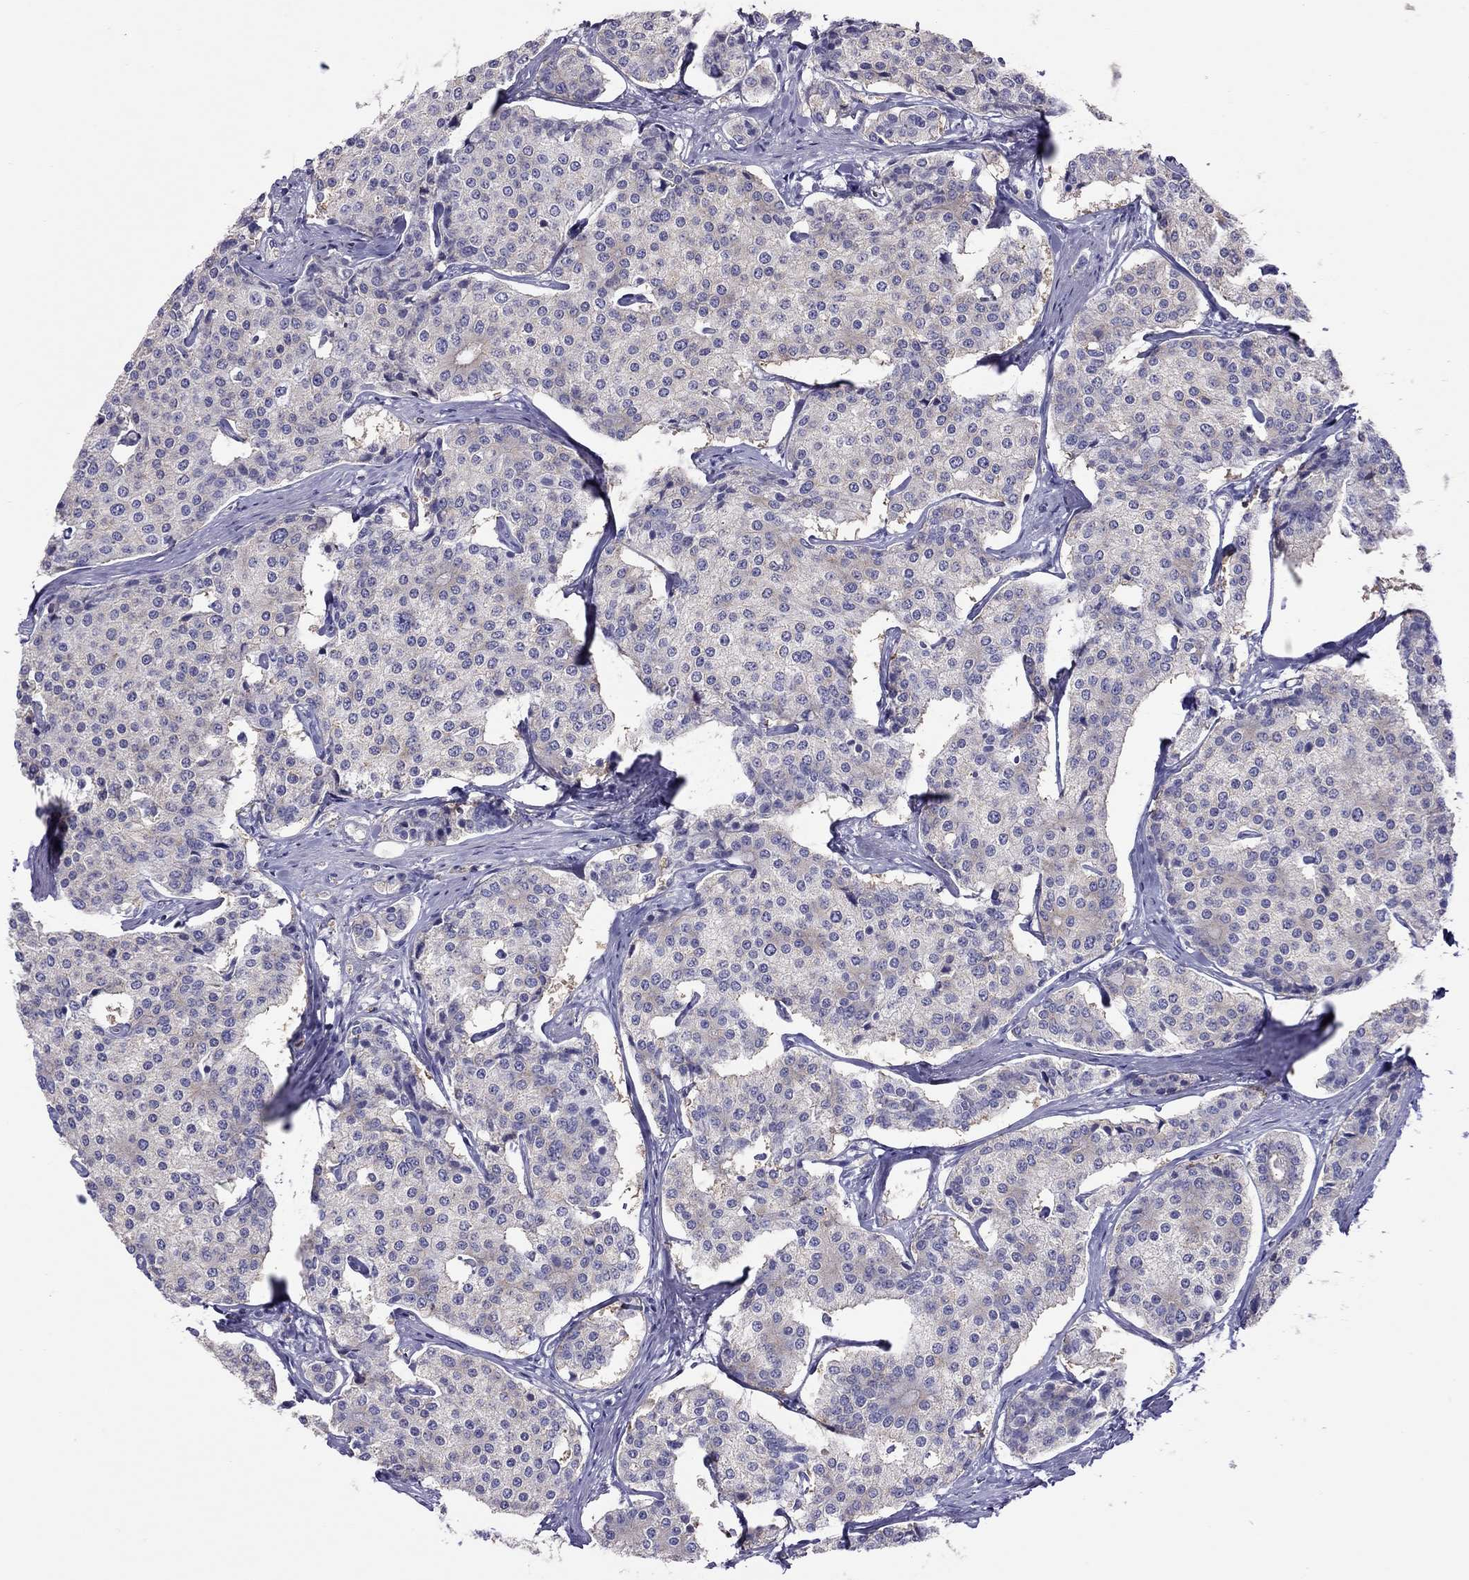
{"staining": {"intensity": "weak", "quantity": "<25%", "location": "cytoplasmic/membranous"}, "tissue": "carcinoid", "cell_type": "Tumor cells", "image_type": "cancer", "snomed": [{"axis": "morphology", "description": "Carcinoid, malignant, NOS"}, {"axis": "topography", "description": "Small intestine"}], "caption": "Carcinoid was stained to show a protein in brown. There is no significant staining in tumor cells.", "gene": "ALOX15B", "patient": {"sex": "female", "age": 65}}